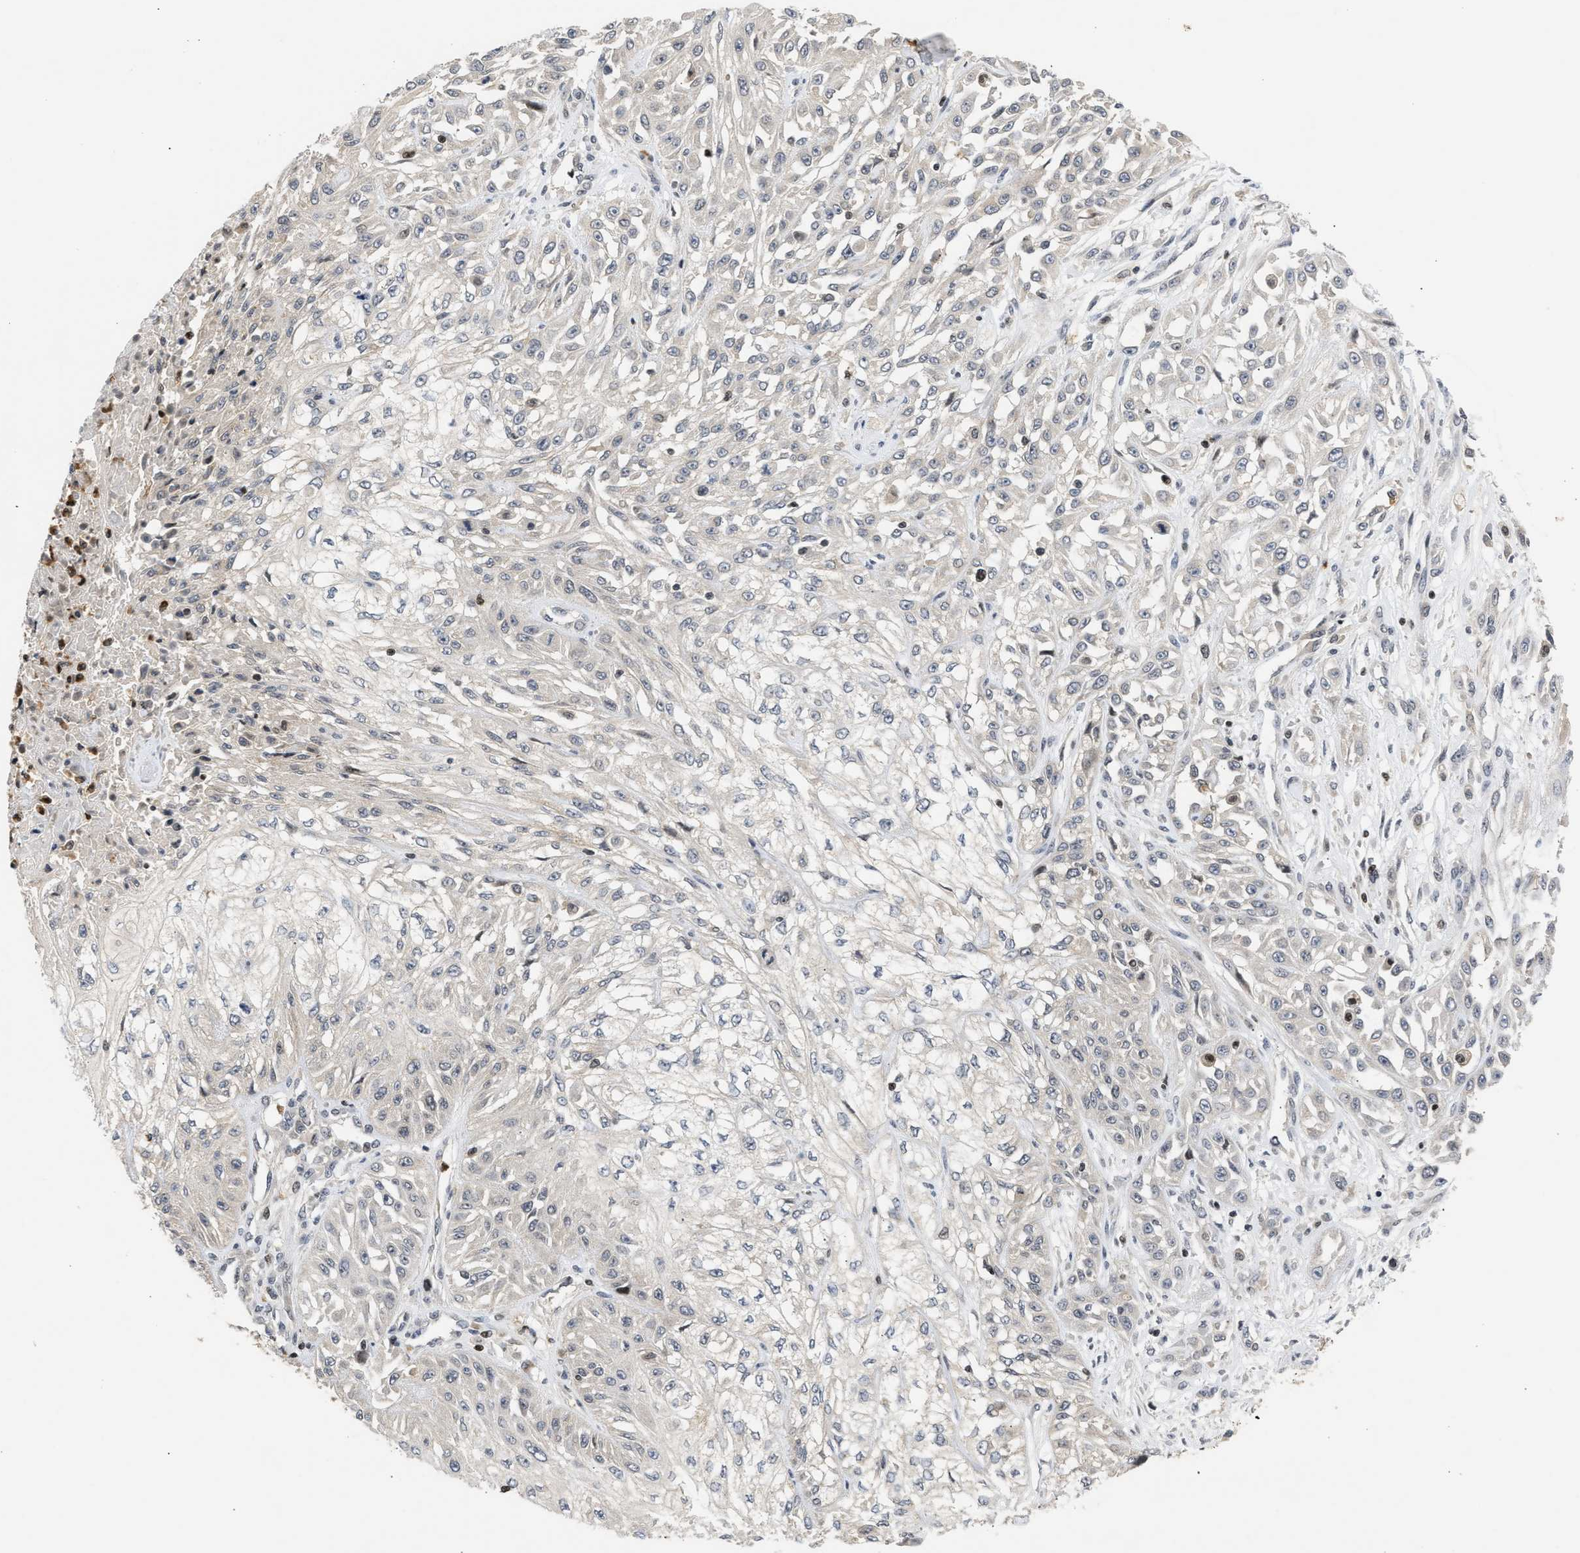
{"staining": {"intensity": "negative", "quantity": "none", "location": "none"}, "tissue": "skin cancer", "cell_type": "Tumor cells", "image_type": "cancer", "snomed": [{"axis": "morphology", "description": "Squamous cell carcinoma, NOS"}, {"axis": "morphology", "description": "Squamous cell carcinoma, metastatic, NOS"}, {"axis": "topography", "description": "Skin"}, {"axis": "topography", "description": "Lymph node"}], "caption": "DAB (3,3'-diaminobenzidine) immunohistochemical staining of squamous cell carcinoma (skin) displays no significant positivity in tumor cells. (IHC, brightfield microscopy, high magnification).", "gene": "ENSG00000142539", "patient": {"sex": "male", "age": 75}}